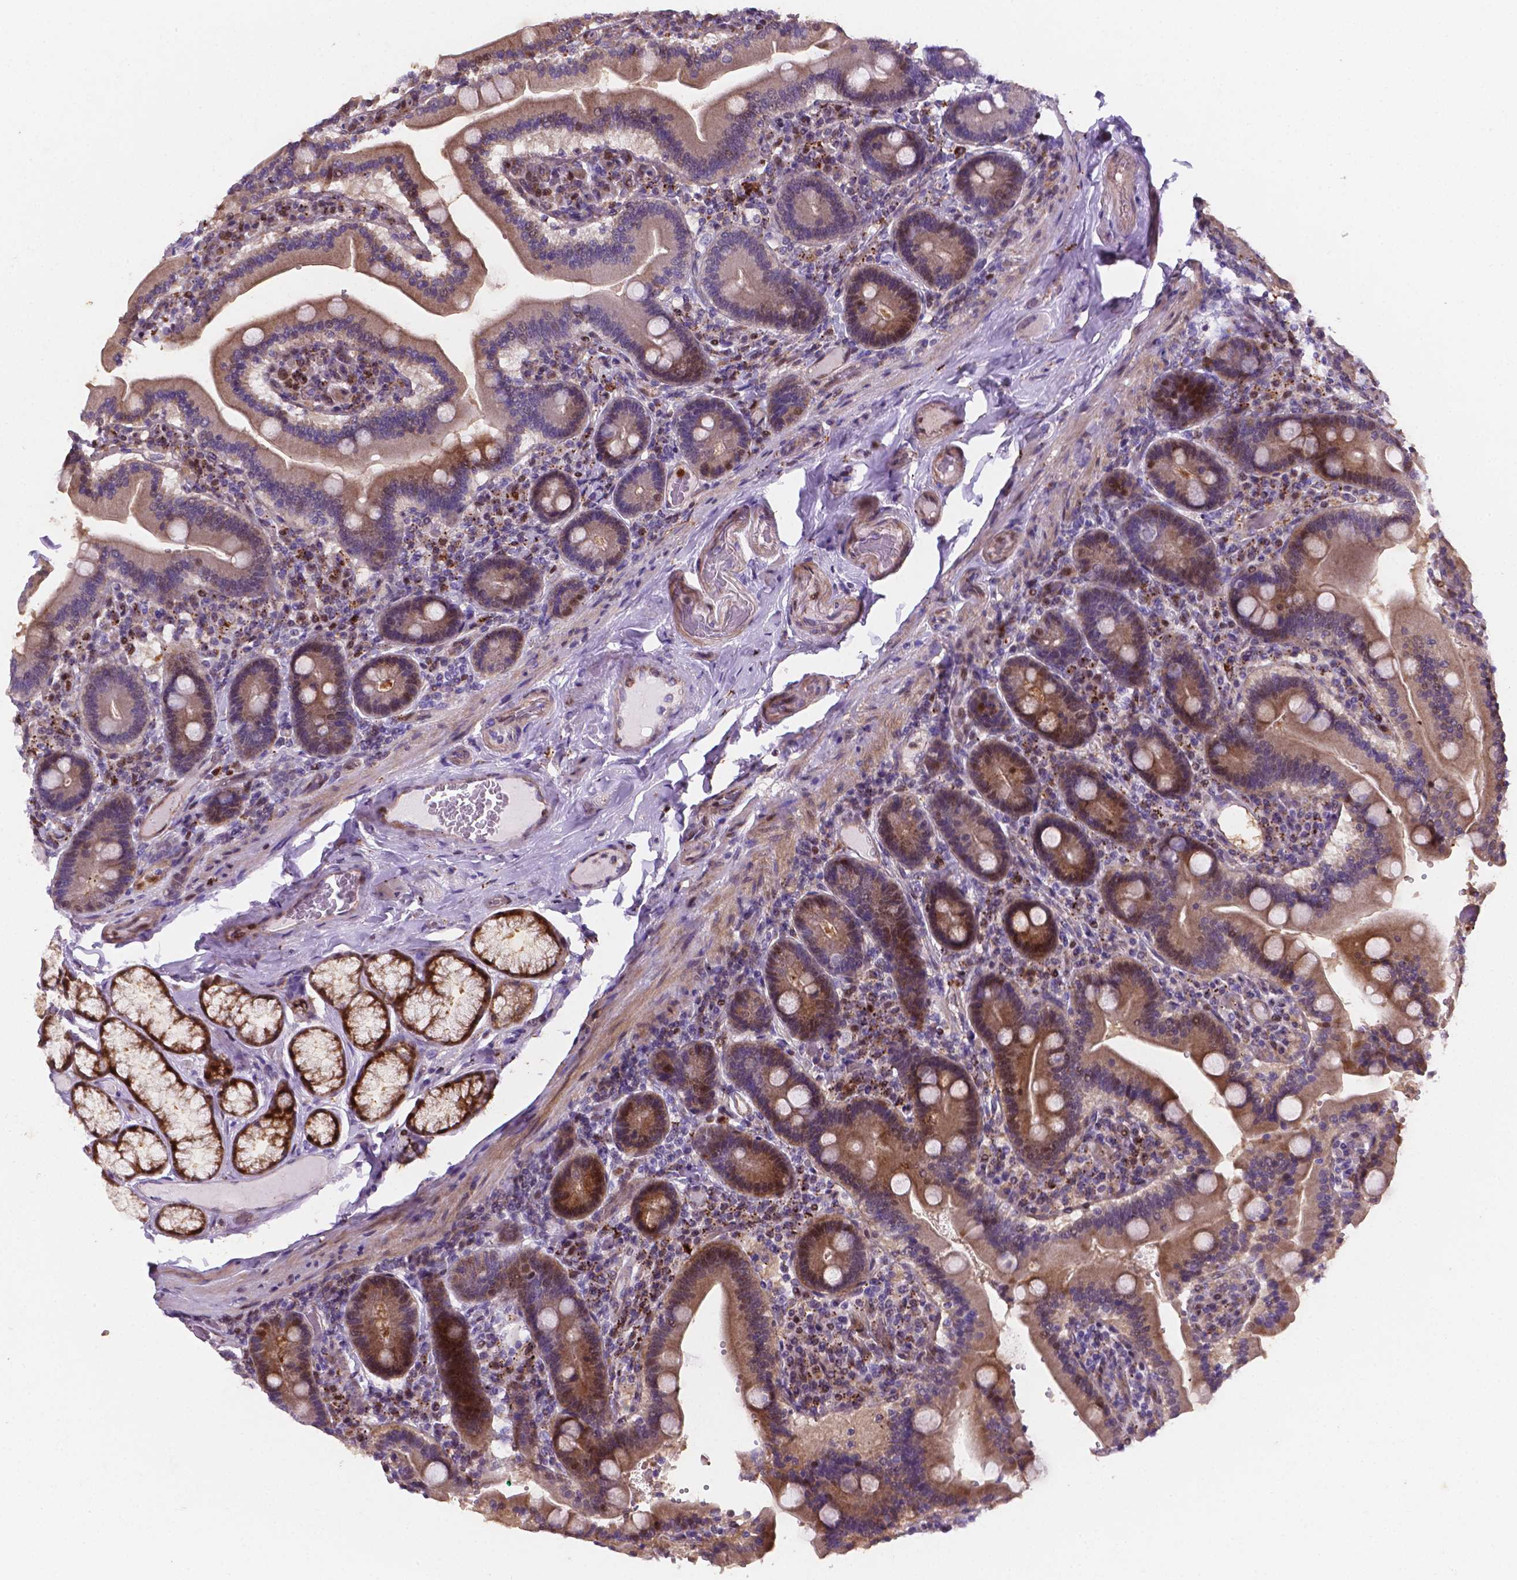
{"staining": {"intensity": "moderate", "quantity": "25%-75%", "location": "cytoplasmic/membranous,nuclear"}, "tissue": "duodenum", "cell_type": "Glandular cells", "image_type": "normal", "snomed": [{"axis": "morphology", "description": "Normal tissue, NOS"}, {"axis": "topography", "description": "Duodenum"}], "caption": "Moderate cytoplasmic/membranous,nuclear protein expression is seen in approximately 25%-75% of glandular cells in duodenum. Using DAB (3,3'-diaminobenzidine) (brown) and hematoxylin (blue) stains, captured at high magnification using brightfield microscopy.", "gene": "TM4SF20", "patient": {"sex": "female", "age": 62}}